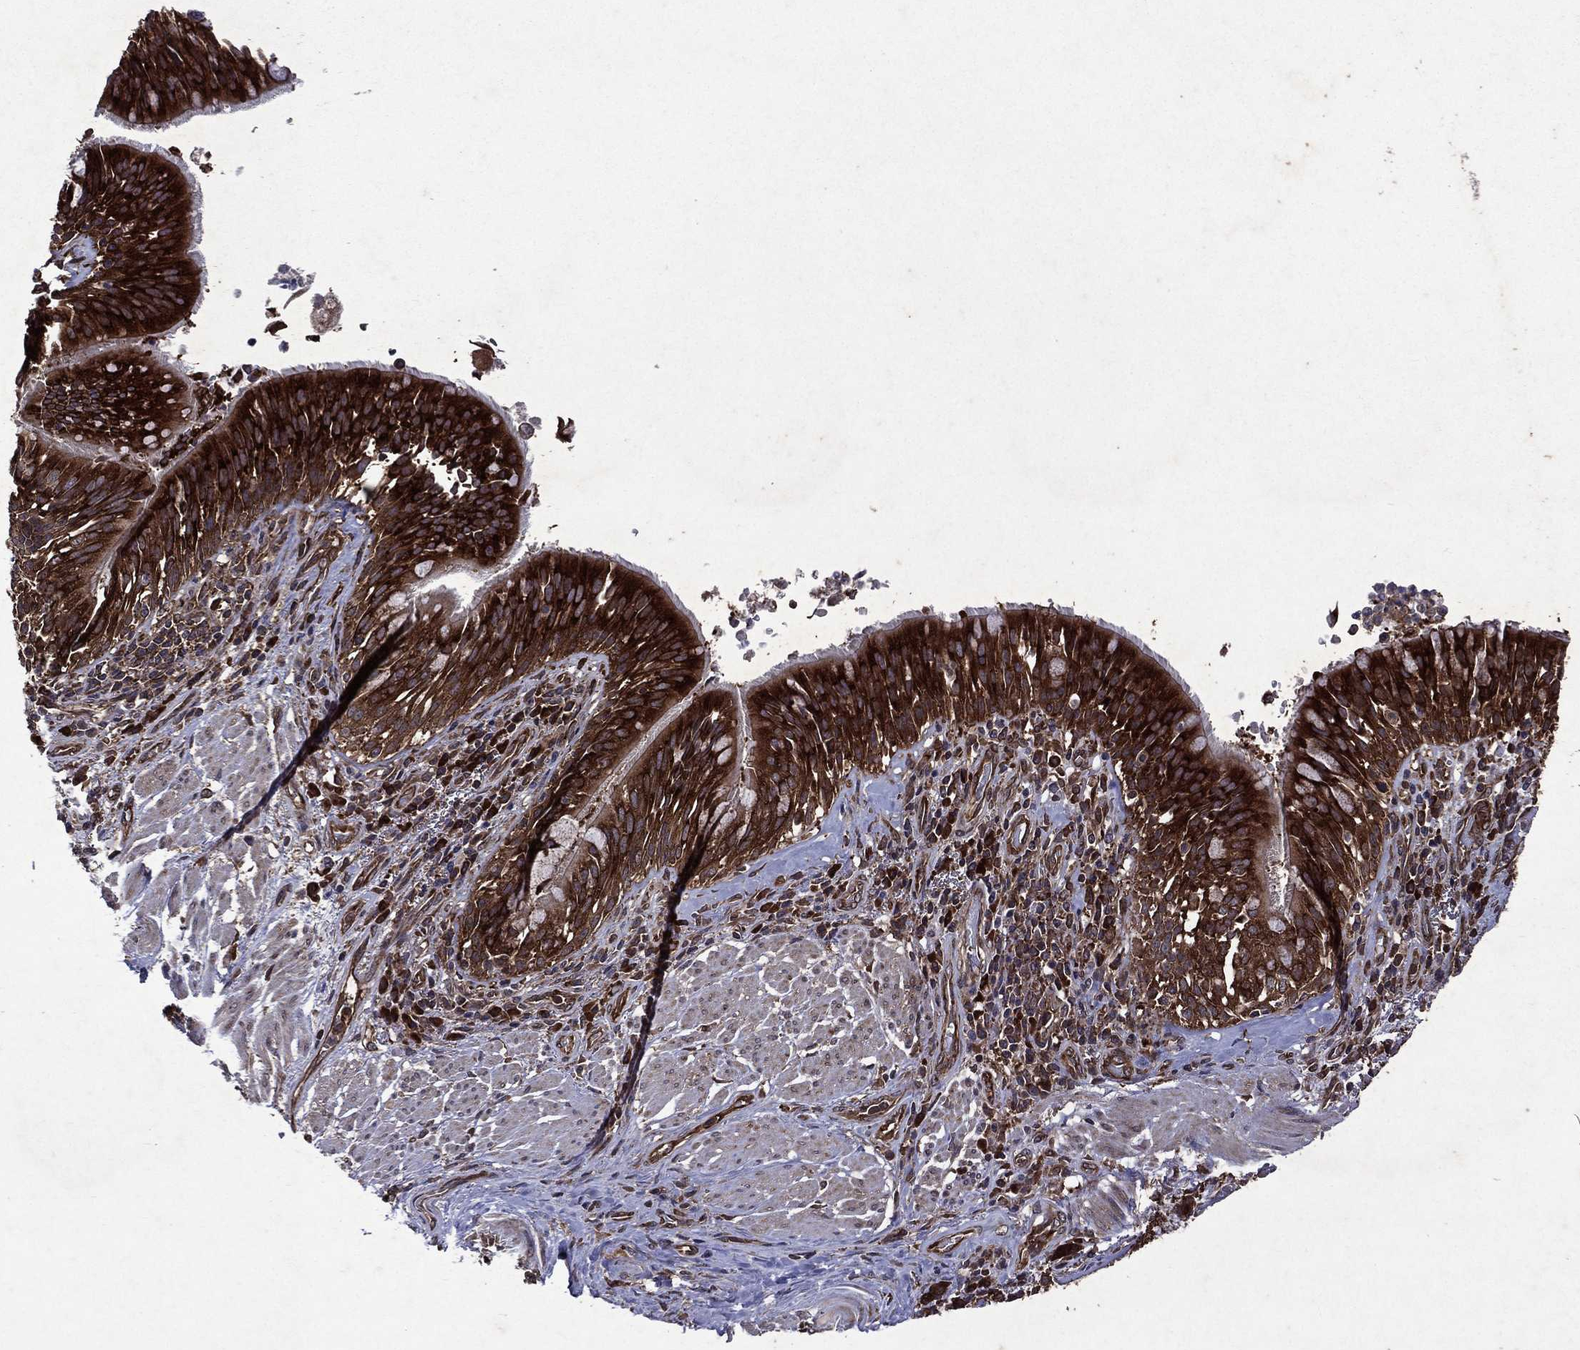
{"staining": {"intensity": "strong", "quantity": ">75%", "location": "cytoplasmic/membranous"}, "tissue": "bronchus", "cell_type": "Respiratory epithelial cells", "image_type": "normal", "snomed": [{"axis": "morphology", "description": "Normal tissue, NOS"}, {"axis": "morphology", "description": "Squamous cell carcinoma, NOS"}, {"axis": "topography", "description": "Bronchus"}, {"axis": "topography", "description": "Lung"}], "caption": "Immunohistochemistry (IHC) staining of benign bronchus, which displays high levels of strong cytoplasmic/membranous positivity in approximately >75% of respiratory epithelial cells indicating strong cytoplasmic/membranous protein staining. The staining was performed using DAB (brown) for protein detection and nuclei were counterstained in hematoxylin (blue).", "gene": "EIF2B4", "patient": {"sex": "male", "age": 64}}